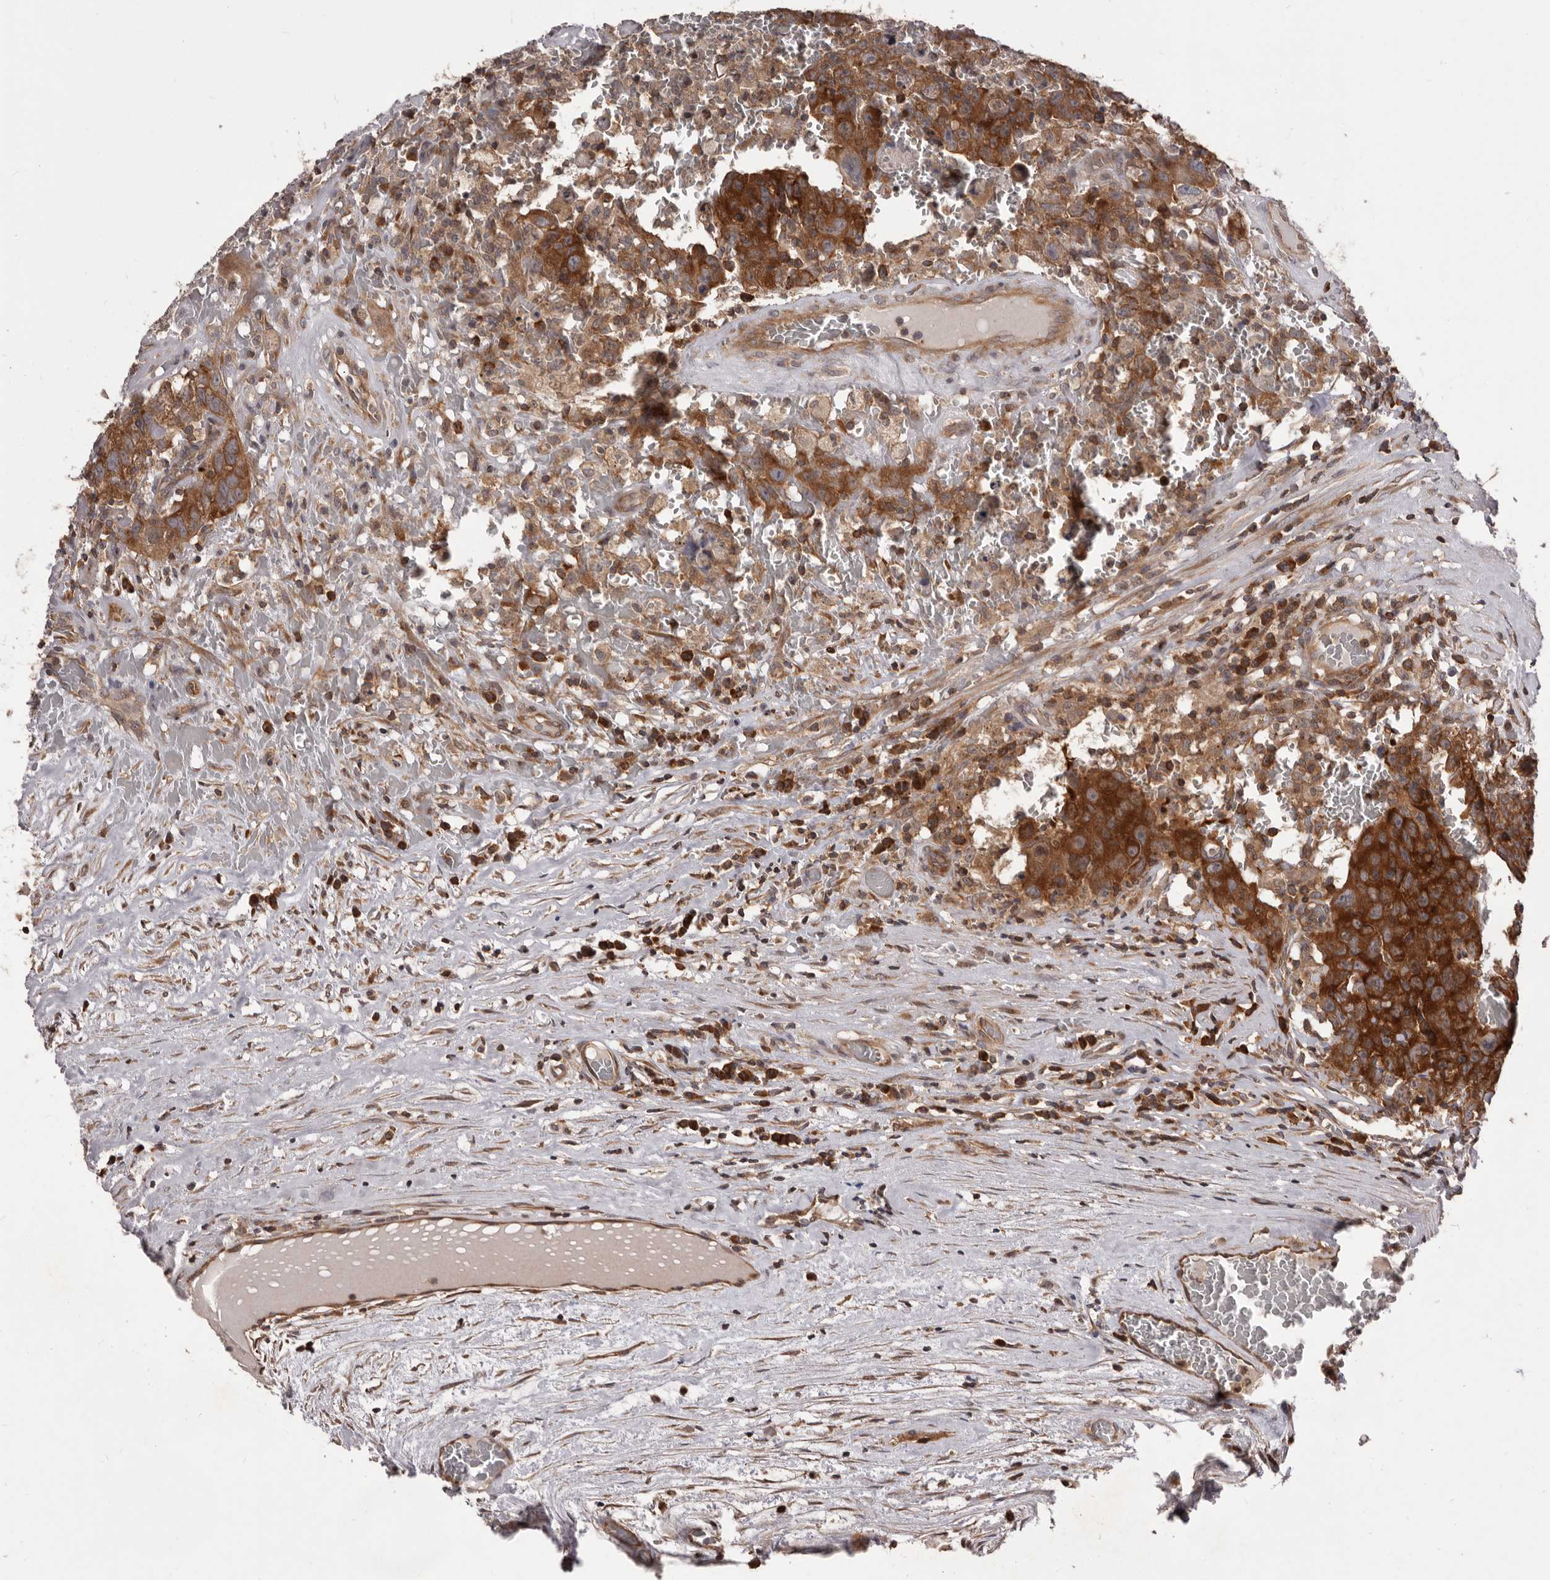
{"staining": {"intensity": "strong", "quantity": ">75%", "location": "cytoplasmic/membranous"}, "tissue": "testis cancer", "cell_type": "Tumor cells", "image_type": "cancer", "snomed": [{"axis": "morphology", "description": "Carcinoma, Embryonal, NOS"}, {"axis": "topography", "description": "Testis"}], "caption": "Human testis embryonal carcinoma stained with a brown dye shows strong cytoplasmic/membranous positive positivity in approximately >75% of tumor cells.", "gene": "HBS1L", "patient": {"sex": "male", "age": 26}}